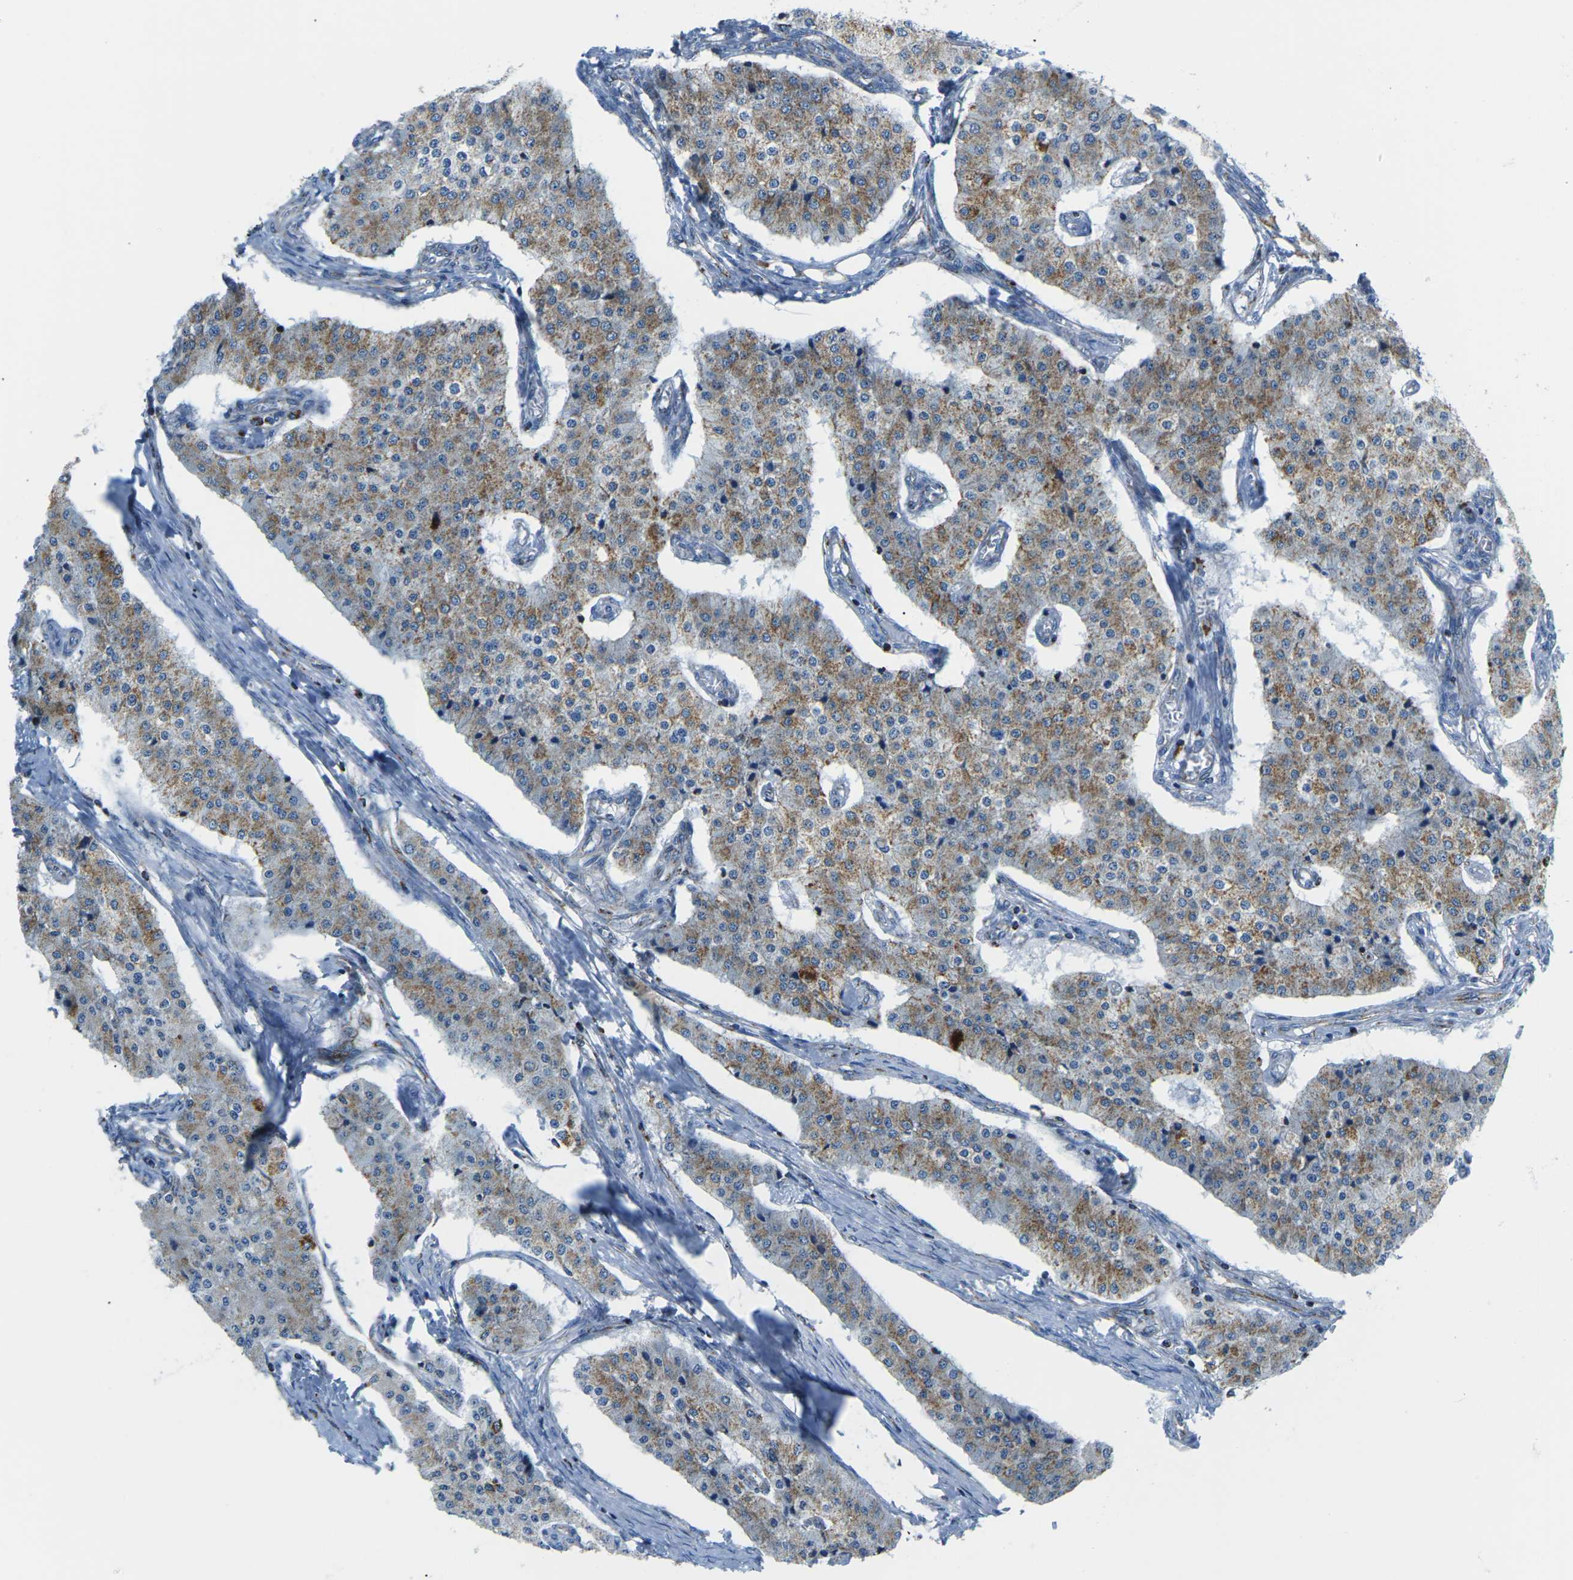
{"staining": {"intensity": "moderate", "quantity": ">75%", "location": "cytoplasmic/membranous"}, "tissue": "carcinoid", "cell_type": "Tumor cells", "image_type": "cancer", "snomed": [{"axis": "morphology", "description": "Carcinoid, malignant, NOS"}, {"axis": "topography", "description": "Colon"}], "caption": "Moderate cytoplasmic/membranous protein staining is present in approximately >75% of tumor cells in carcinoid.", "gene": "COX6C", "patient": {"sex": "female", "age": 52}}